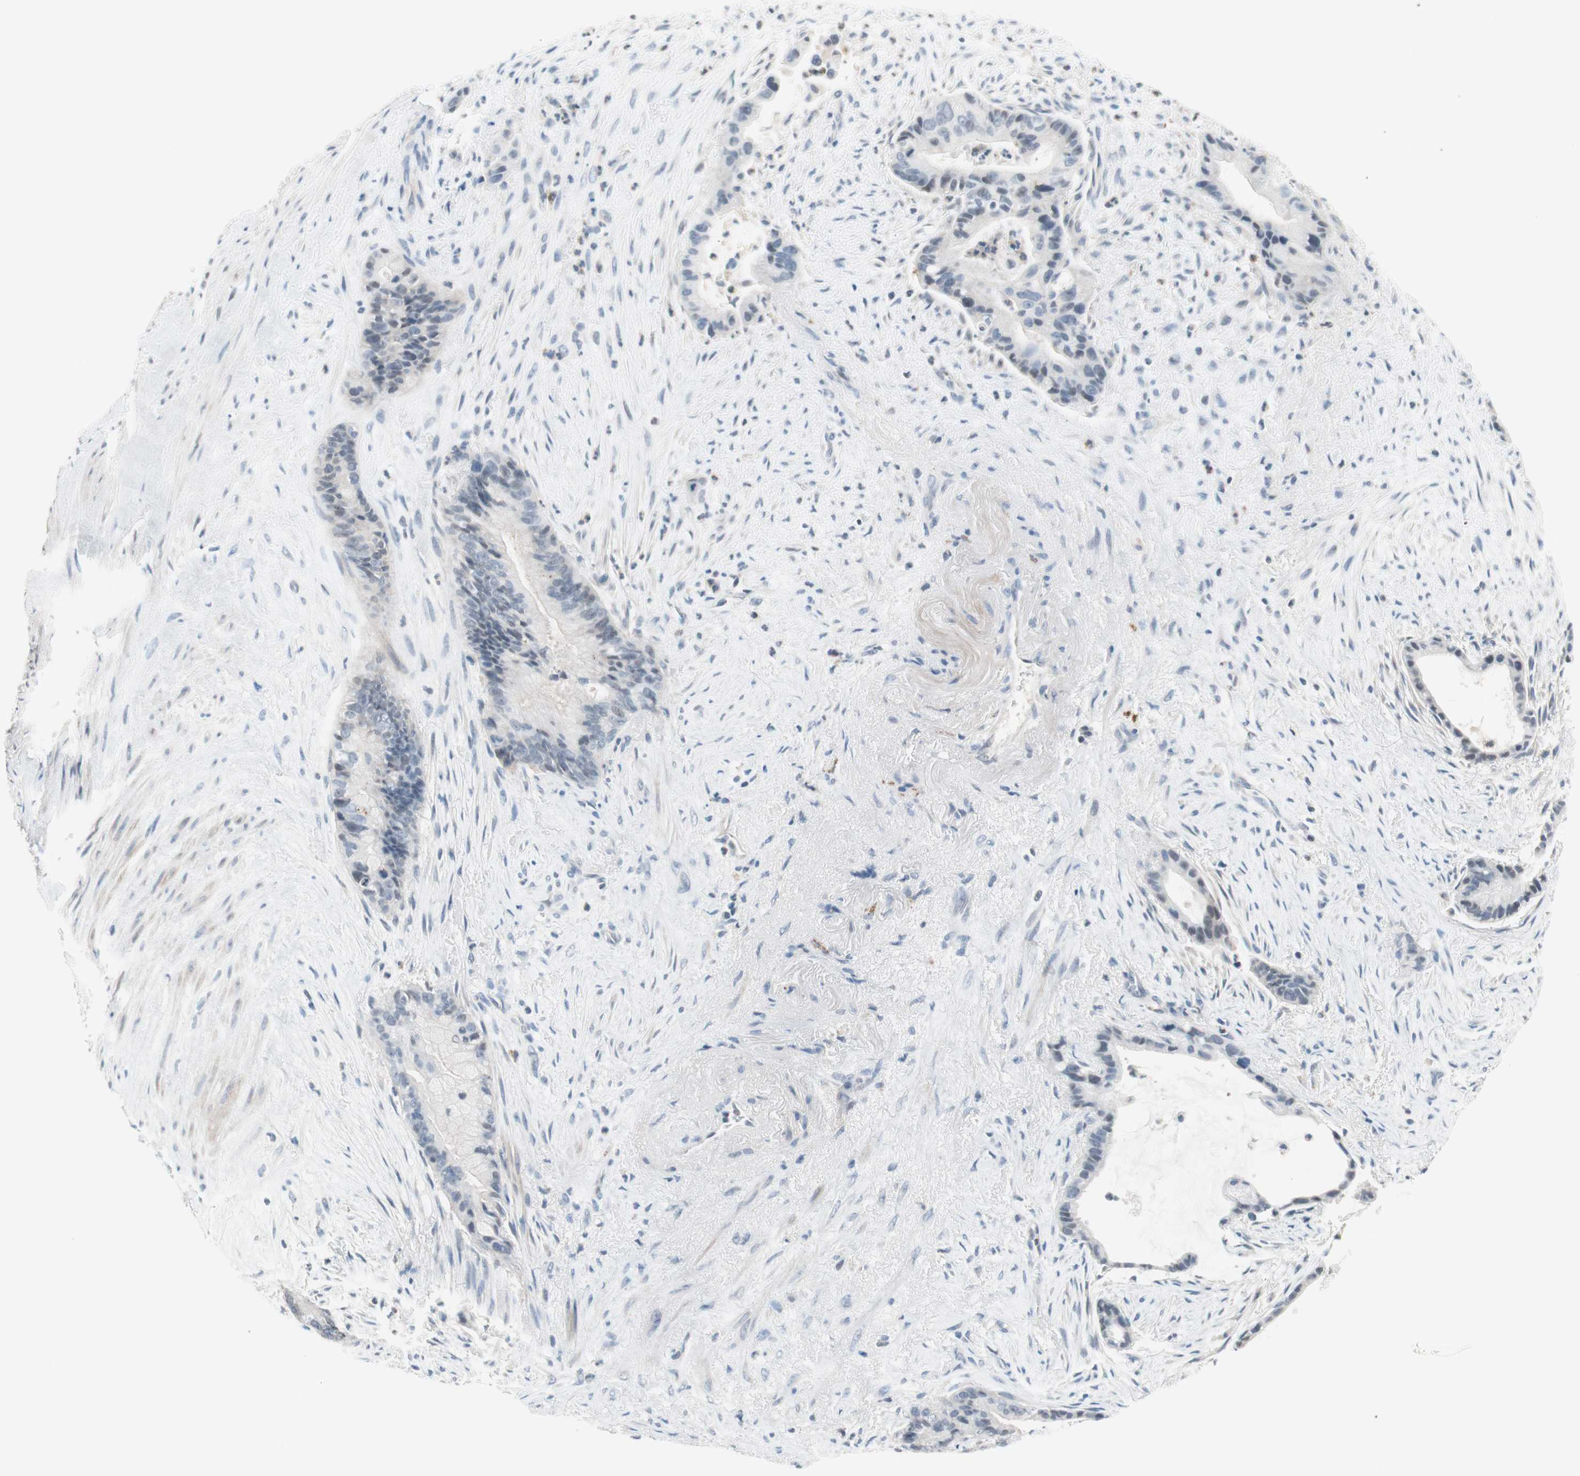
{"staining": {"intensity": "negative", "quantity": "none", "location": "none"}, "tissue": "liver cancer", "cell_type": "Tumor cells", "image_type": "cancer", "snomed": [{"axis": "morphology", "description": "Cholangiocarcinoma"}, {"axis": "topography", "description": "Liver"}], "caption": "Tumor cells show no significant staining in cholangiocarcinoma (liver).", "gene": "PDZK1", "patient": {"sex": "female", "age": 55}}